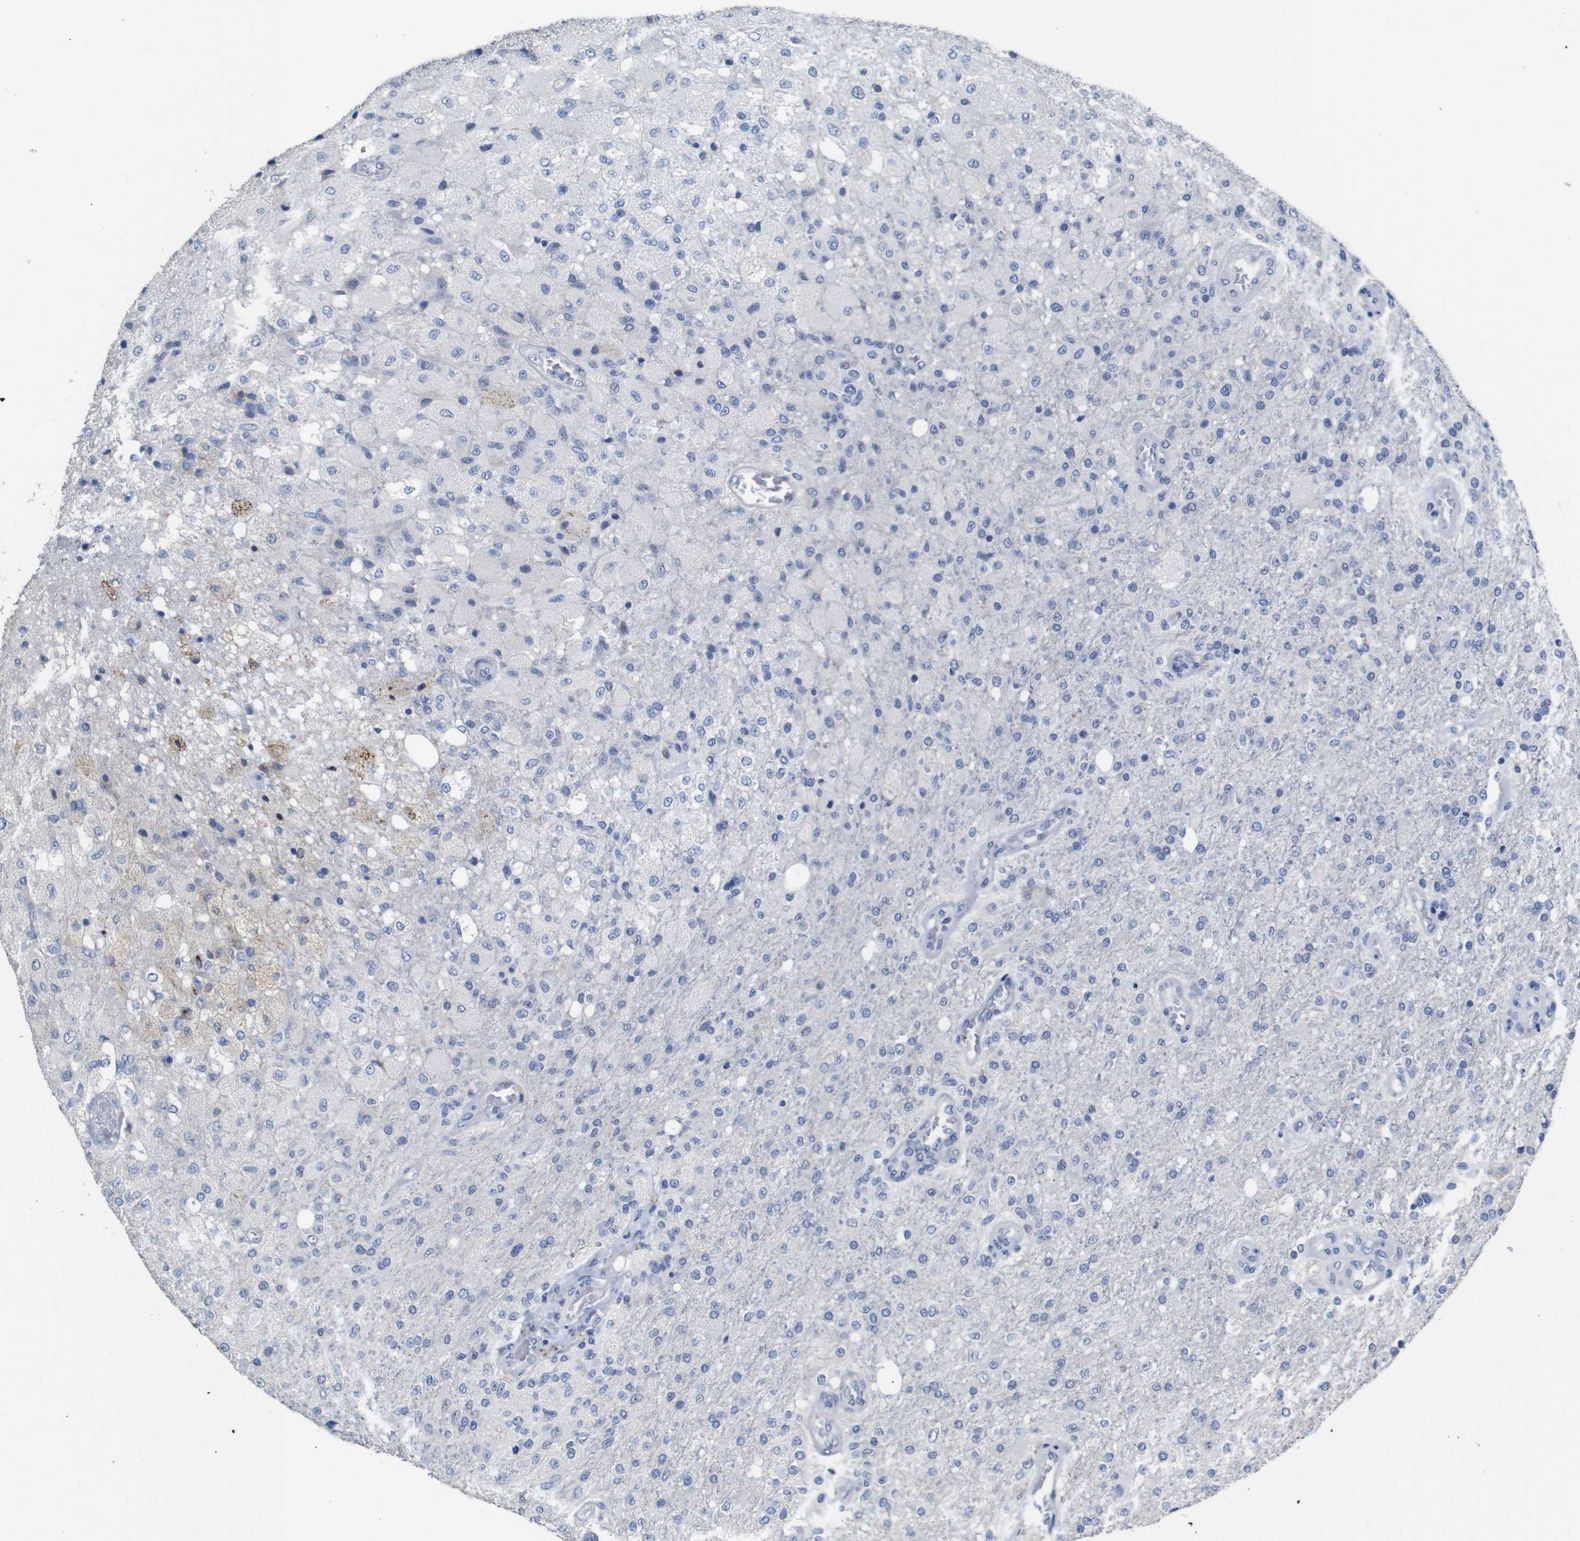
{"staining": {"intensity": "negative", "quantity": "none", "location": "none"}, "tissue": "glioma", "cell_type": "Tumor cells", "image_type": "cancer", "snomed": [{"axis": "morphology", "description": "Normal tissue, NOS"}, {"axis": "morphology", "description": "Glioma, malignant, High grade"}, {"axis": "topography", "description": "Cerebral cortex"}], "caption": "Immunohistochemical staining of human glioma demonstrates no significant expression in tumor cells.", "gene": "TCEAL9", "patient": {"sex": "male", "age": 77}}